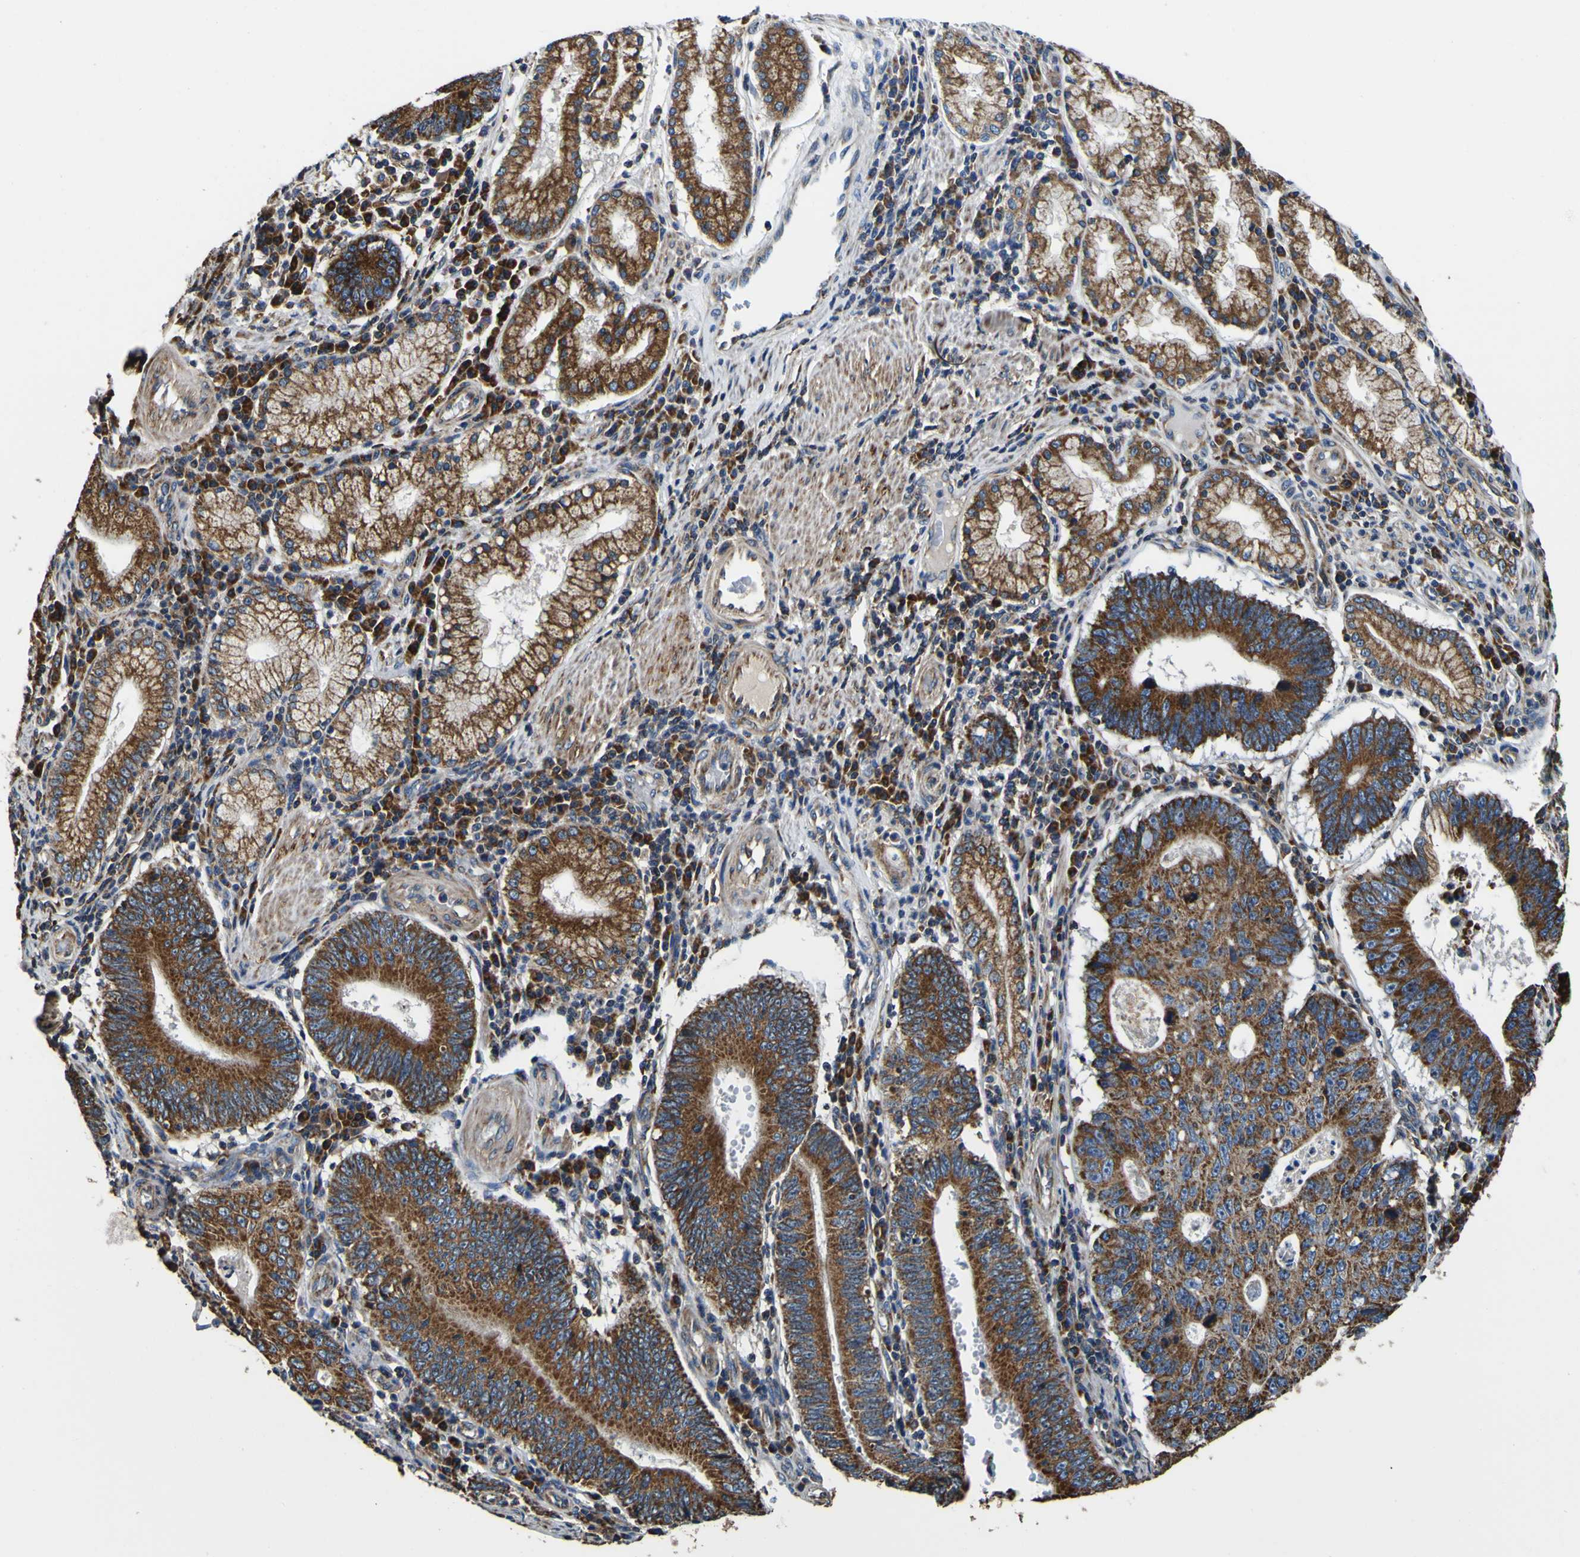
{"staining": {"intensity": "strong", "quantity": ">75%", "location": "cytoplasmic/membranous"}, "tissue": "stomach cancer", "cell_type": "Tumor cells", "image_type": "cancer", "snomed": [{"axis": "morphology", "description": "Adenocarcinoma, NOS"}, {"axis": "topography", "description": "Stomach"}], "caption": "Adenocarcinoma (stomach) stained for a protein shows strong cytoplasmic/membranous positivity in tumor cells.", "gene": "INPP5A", "patient": {"sex": "male", "age": 59}}